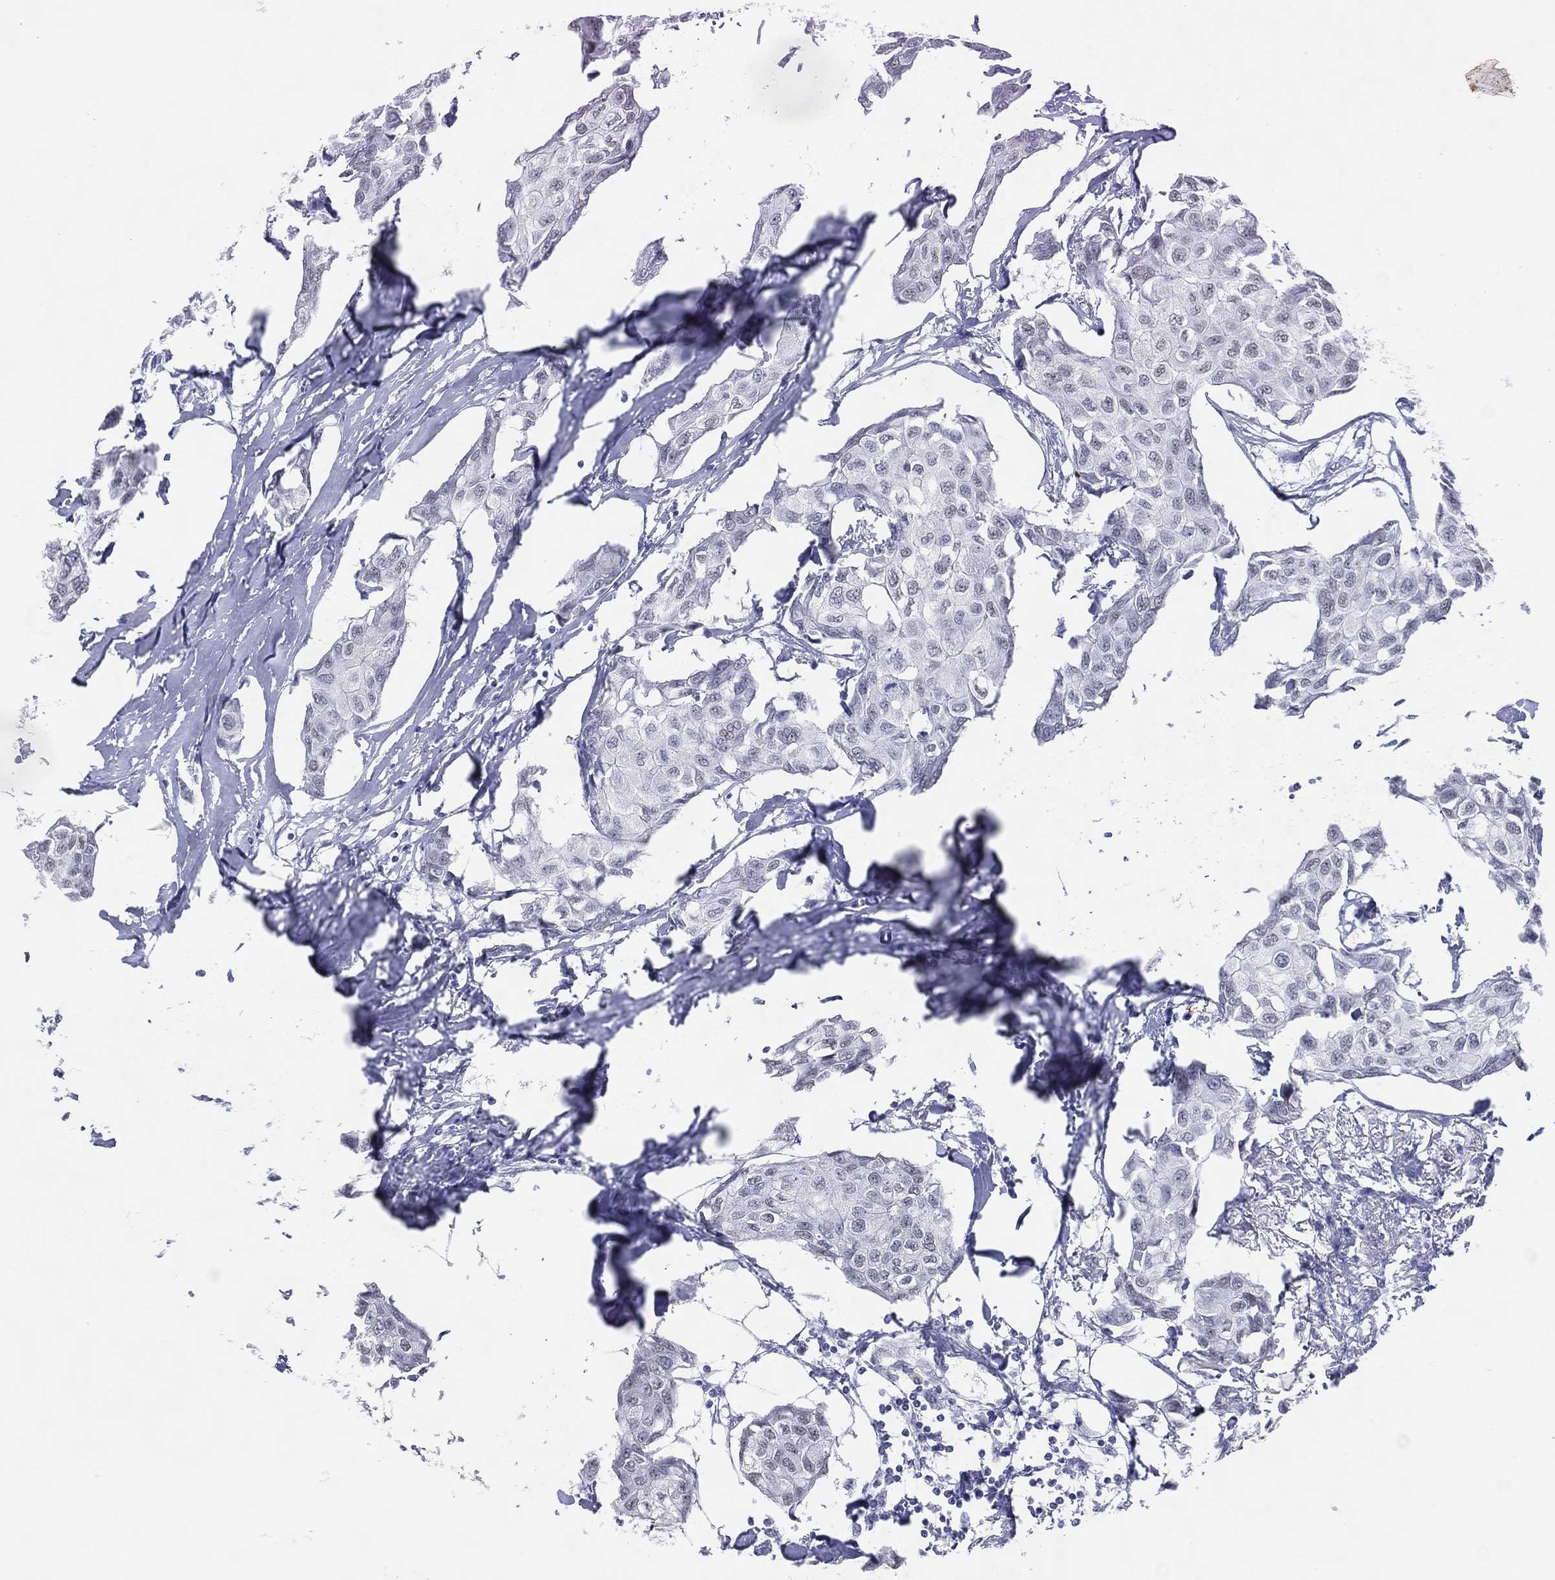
{"staining": {"intensity": "negative", "quantity": "none", "location": "none"}, "tissue": "breast cancer", "cell_type": "Tumor cells", "image_type": "cancer", "snomed": [{"axis": "morphology", "description": "Duct carcinoma"}, {"axis": "topography", "description": "Breast"}], "caption": "DAB (3,3'-diaminobenzidine) immunohistochemical staining of human breast cancer exhibits no significant positivity in tumor cells. (DAB (3,3'-diaminobenzidine) immunohistochemistry (IHC) with hematoxylin counter stain).", "gene": "CFAP58", "patient": {"sex": "female", "age": 80}}